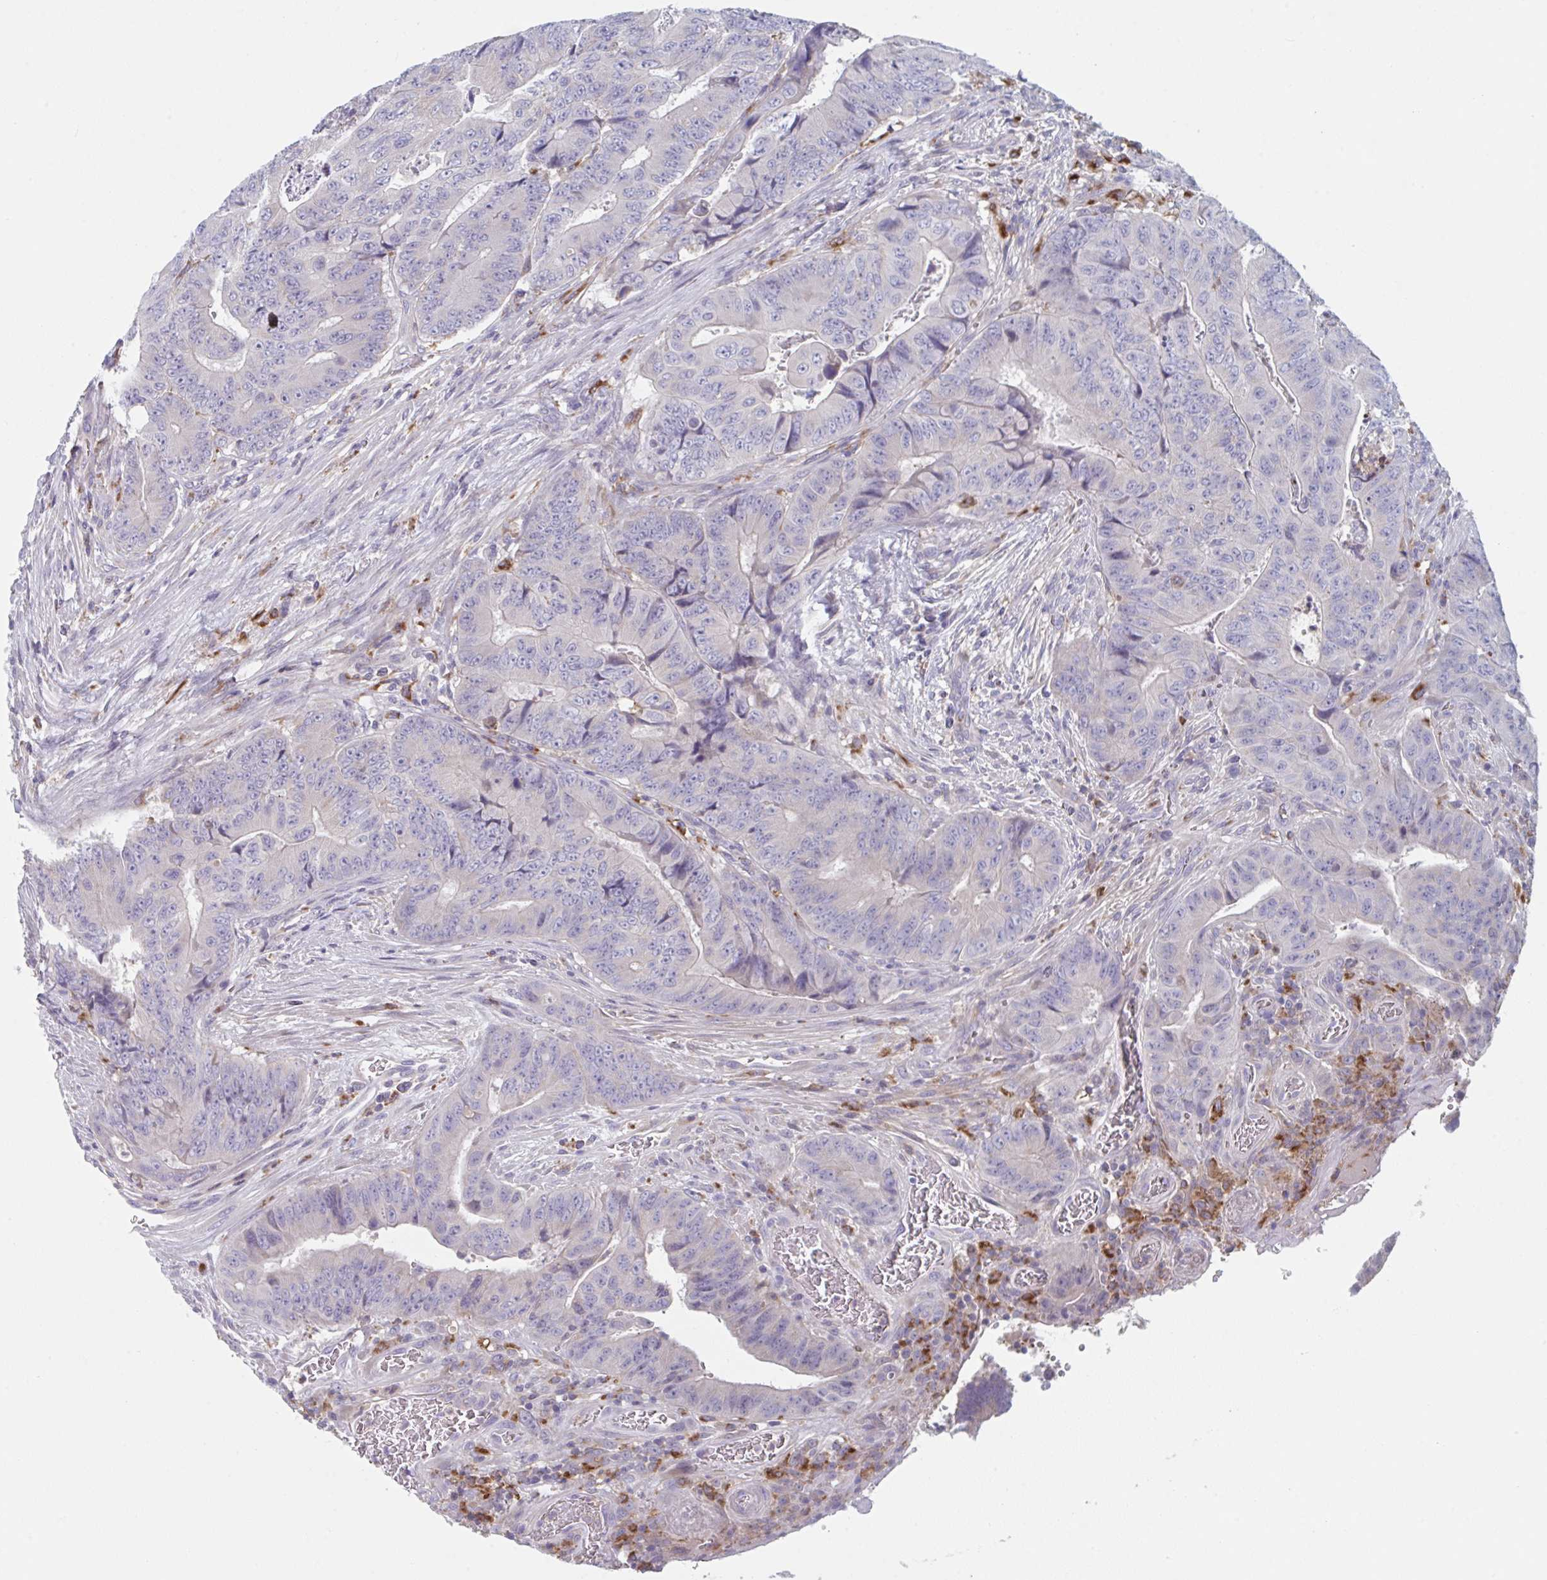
{"staining": {"intensity": "negative", "quantity": "none", "location": "none"}, "tissue": "colorectal cancer", "cell_type": "Tumor cells", "image_type": "cancer", "snomed": [{"axis": "morphology", "description": "Adenocarcinoma, NOS"}, {"axis": "topography", "description": "Colon"}], "caption": "The immunohistochemistry (IHC) photomicrograph has no significant positivity in tumor cells of adenocarcinoma (colorectal) tissue.", "gene": "NIPSNAP1", "patient": {"sex": "female", "age": 48}}